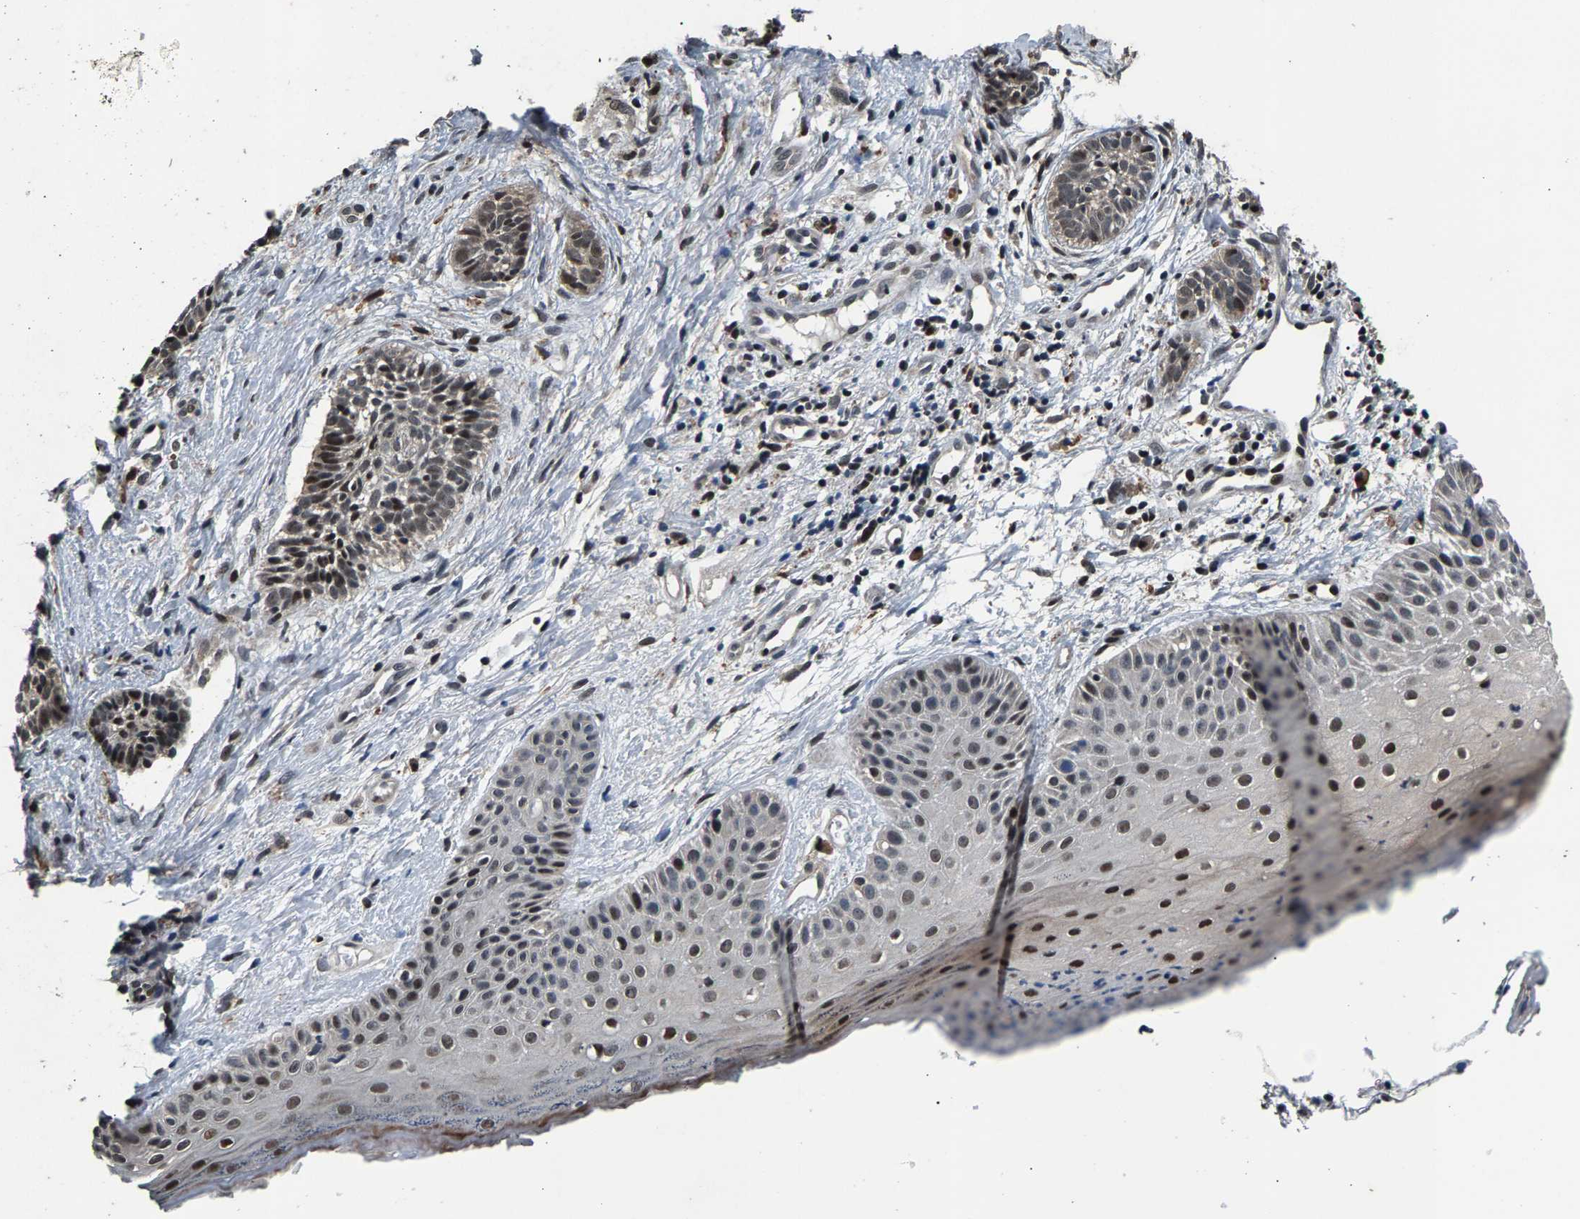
{"staining": {"intensity": "strong", "quantity": "<25%", "location": "nuclear"}, "tissue": "skin cancer", "cell_type": "Tumor cells", "image_type": "cancer", "snomed": [{"axis": "morphology", "description": "Normal tissue, NOS"}, {"axis": "morphology", "description": "Basal cell carcinoma"}, {"axis": "topography", "description": "Skin"}], "caption": "Immunohistochemical staining of human skin basal cell carcinoma reveals medium levels of strong nuclear positivity in about <25% of tumor cells.", "gene": "RBM33", "patient": {"sex": "male", "age": 63}}